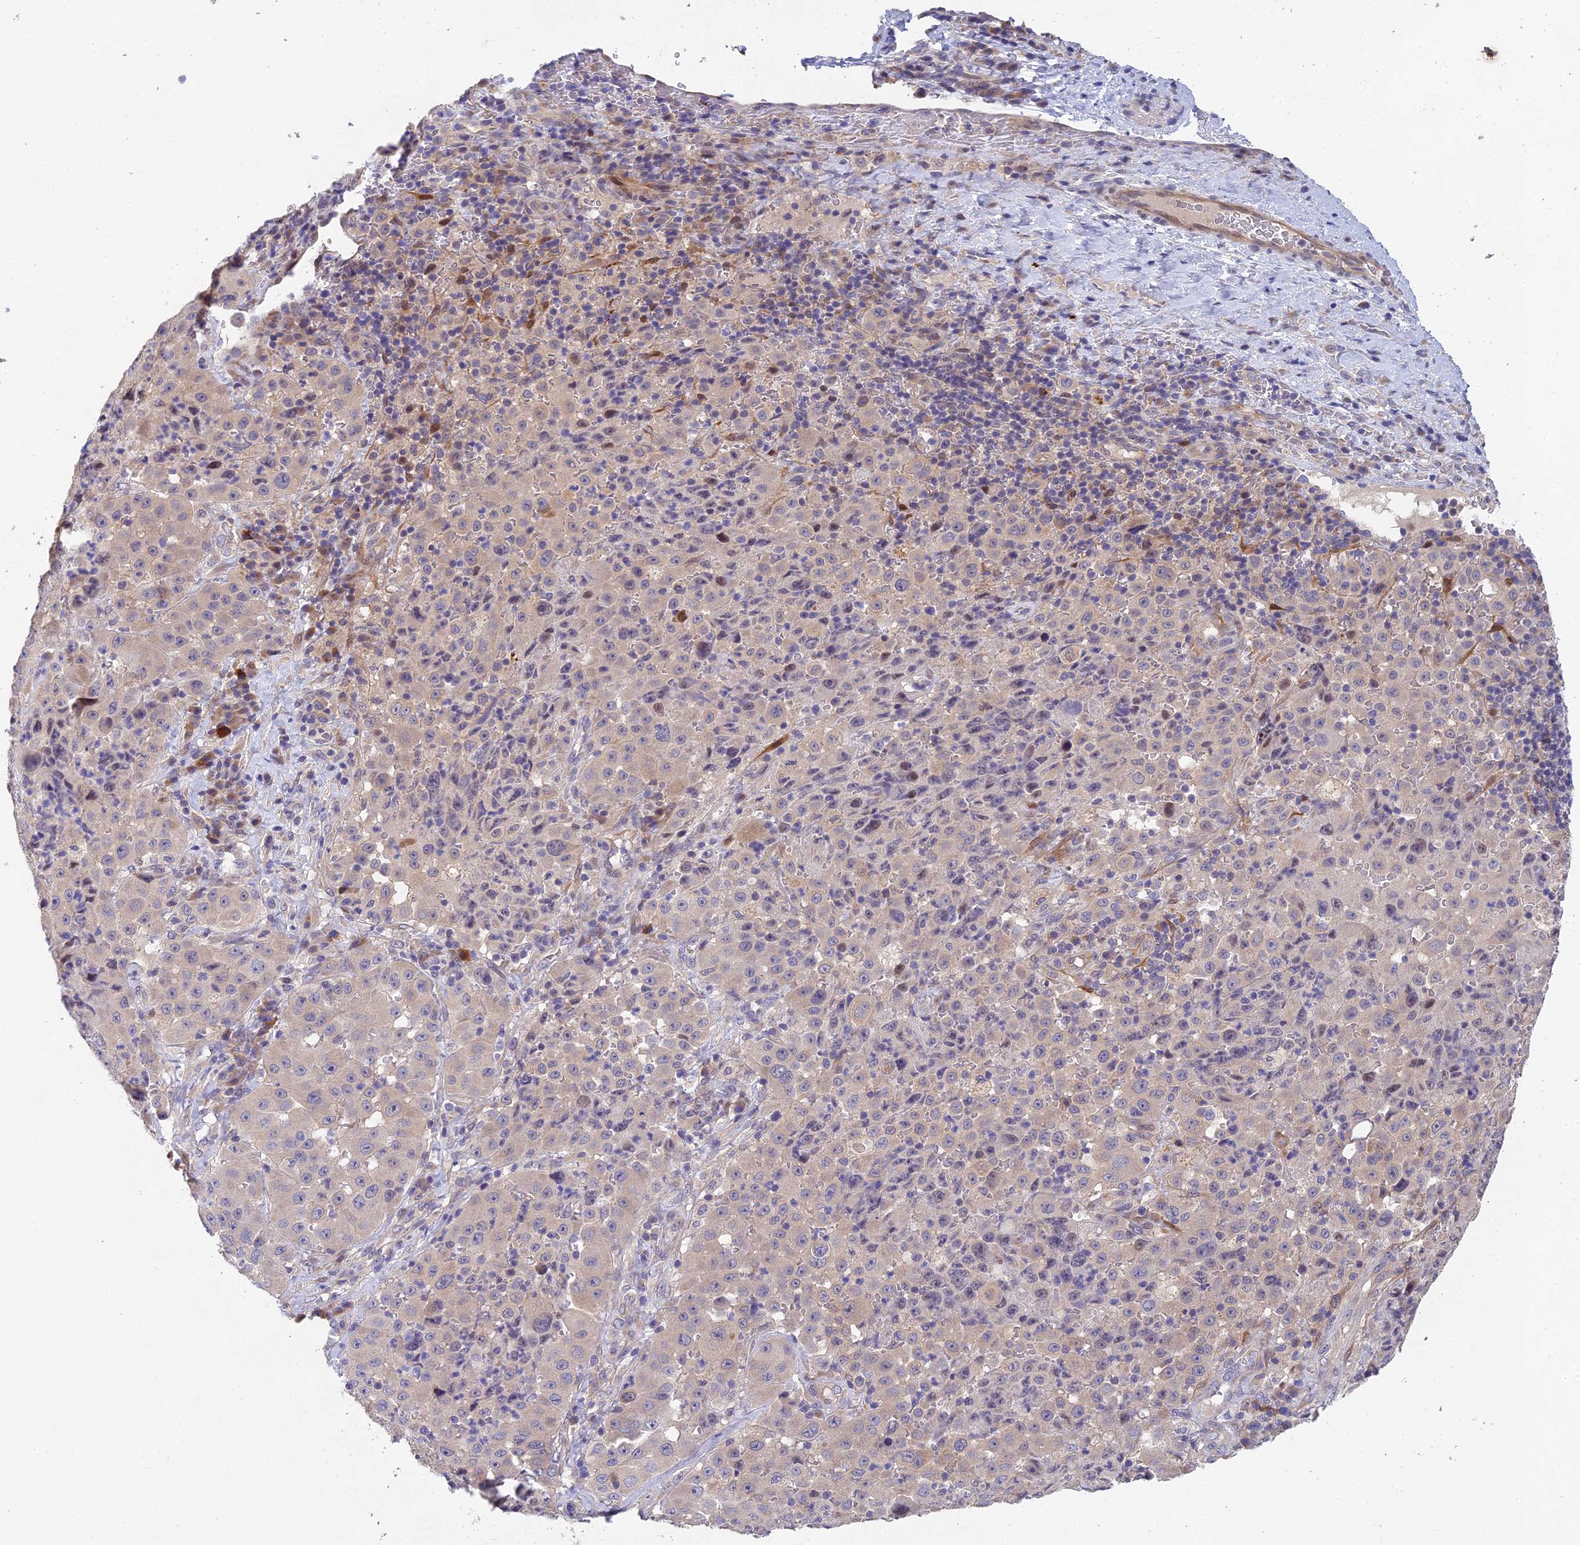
{"staining": {"intensity": "negative", "quantity": "none", "location": "none"}, "tissue": "melanoma", "cell_type": "Tumor cells", "image_type": "cancer", "snomed": [{"axis": "morphology", "description": "Malignant melanoma, Metastatic site"}, {"axis": "topography", "description": "Lymph node"}], "caption": "Tumor cells show no significant protein staining in malignant melanoma (metastatic site).", "gene": "NSMCE1", "patient": {"sex": "male", "age": 62}}